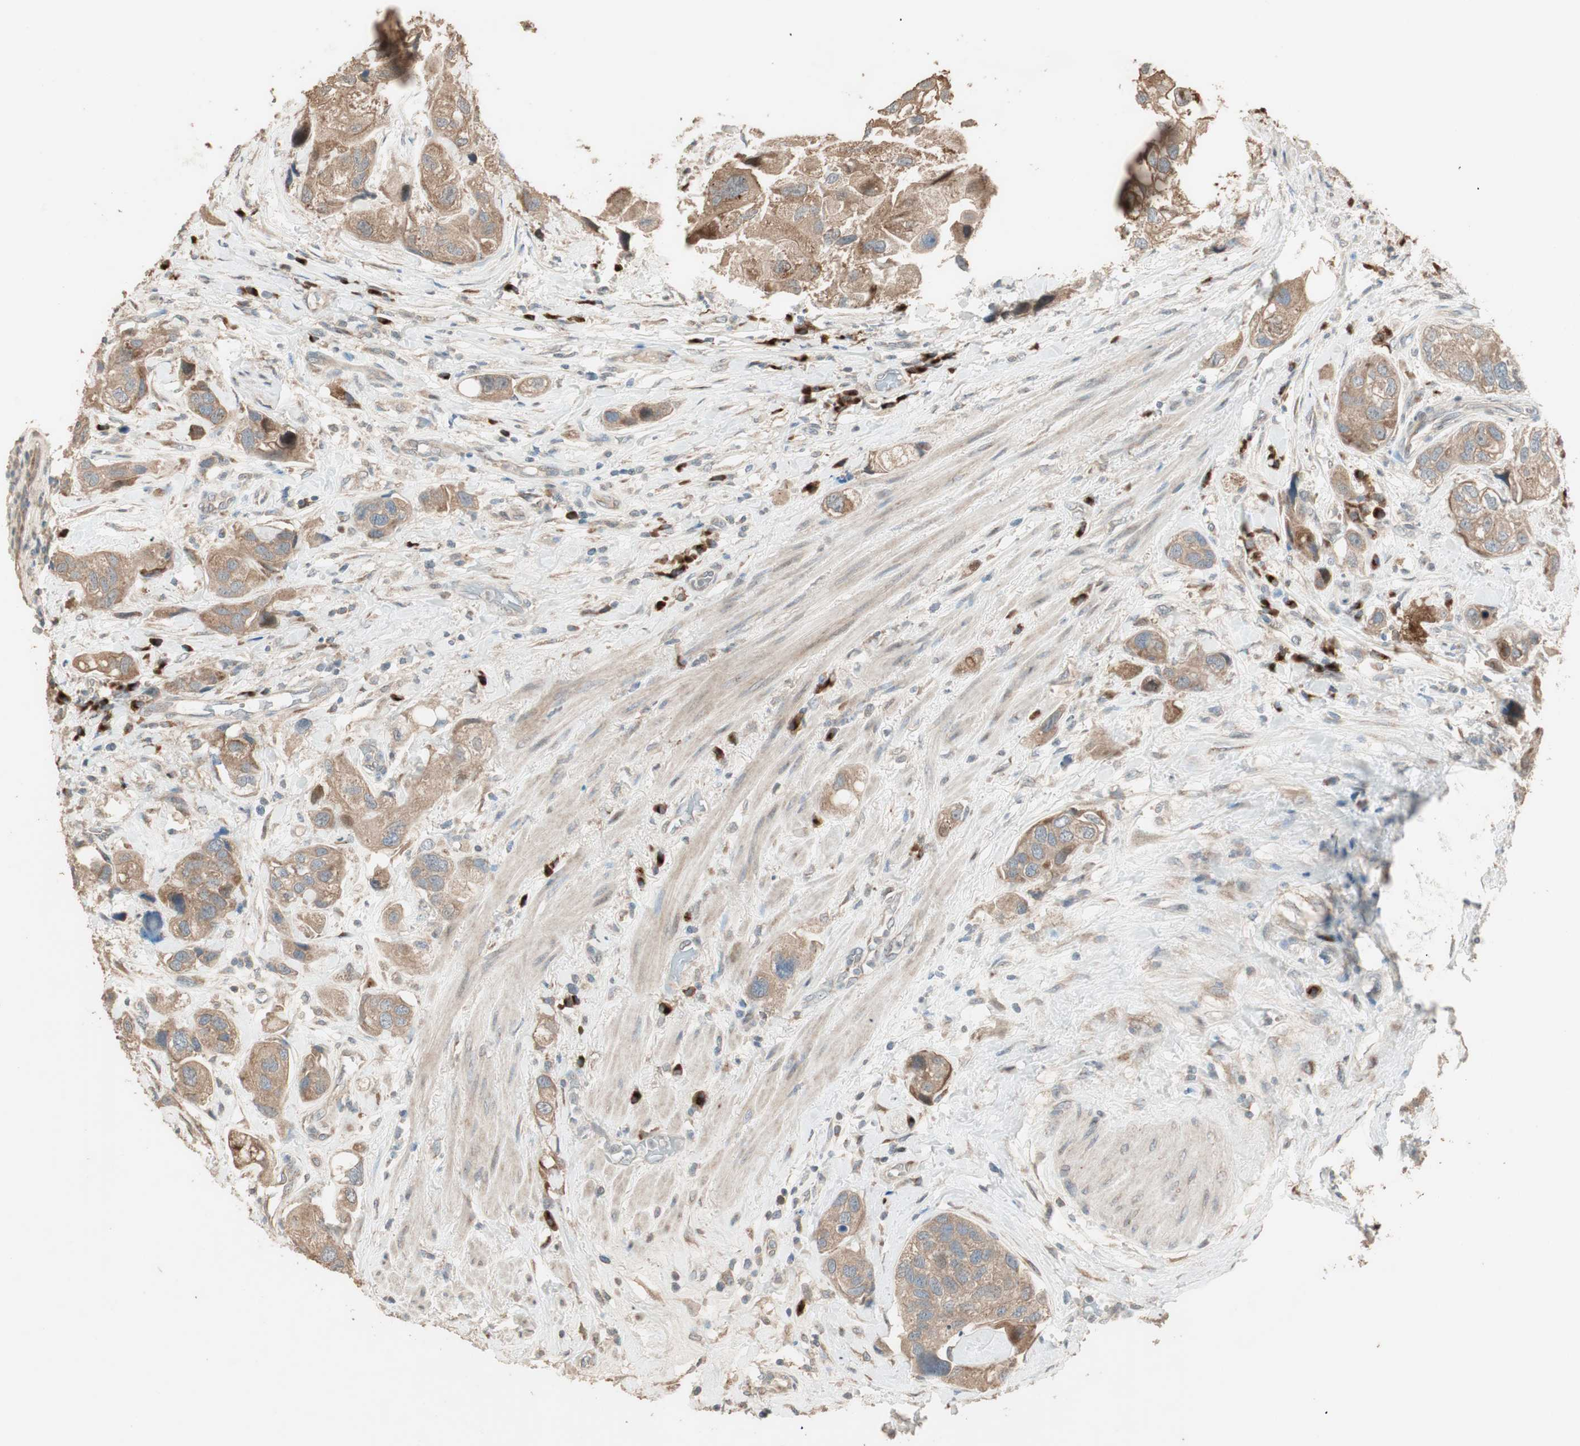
{"staining": {"intensity": "moderate", "quantity": ">75%", "location": "cytoplasmic/membranous"}, "tissue": "urothelial cancer", "cell_type": "Tumor cells", "image_type": "cancer", "snomed": [{"axis": "morphology", "description": "Urothelial carcinoma, High grade"}, {"axis": "topography", "description": "Urinary bladder"}], "caption": "Protein staining of urothelial carcinoma (high-grade) tissue exhibits moderate cytoplasmic/membranous staining in about >75% of tumor cells.", "gene": "RARRES1", "patient": {"sex": "female", "age": 64}}